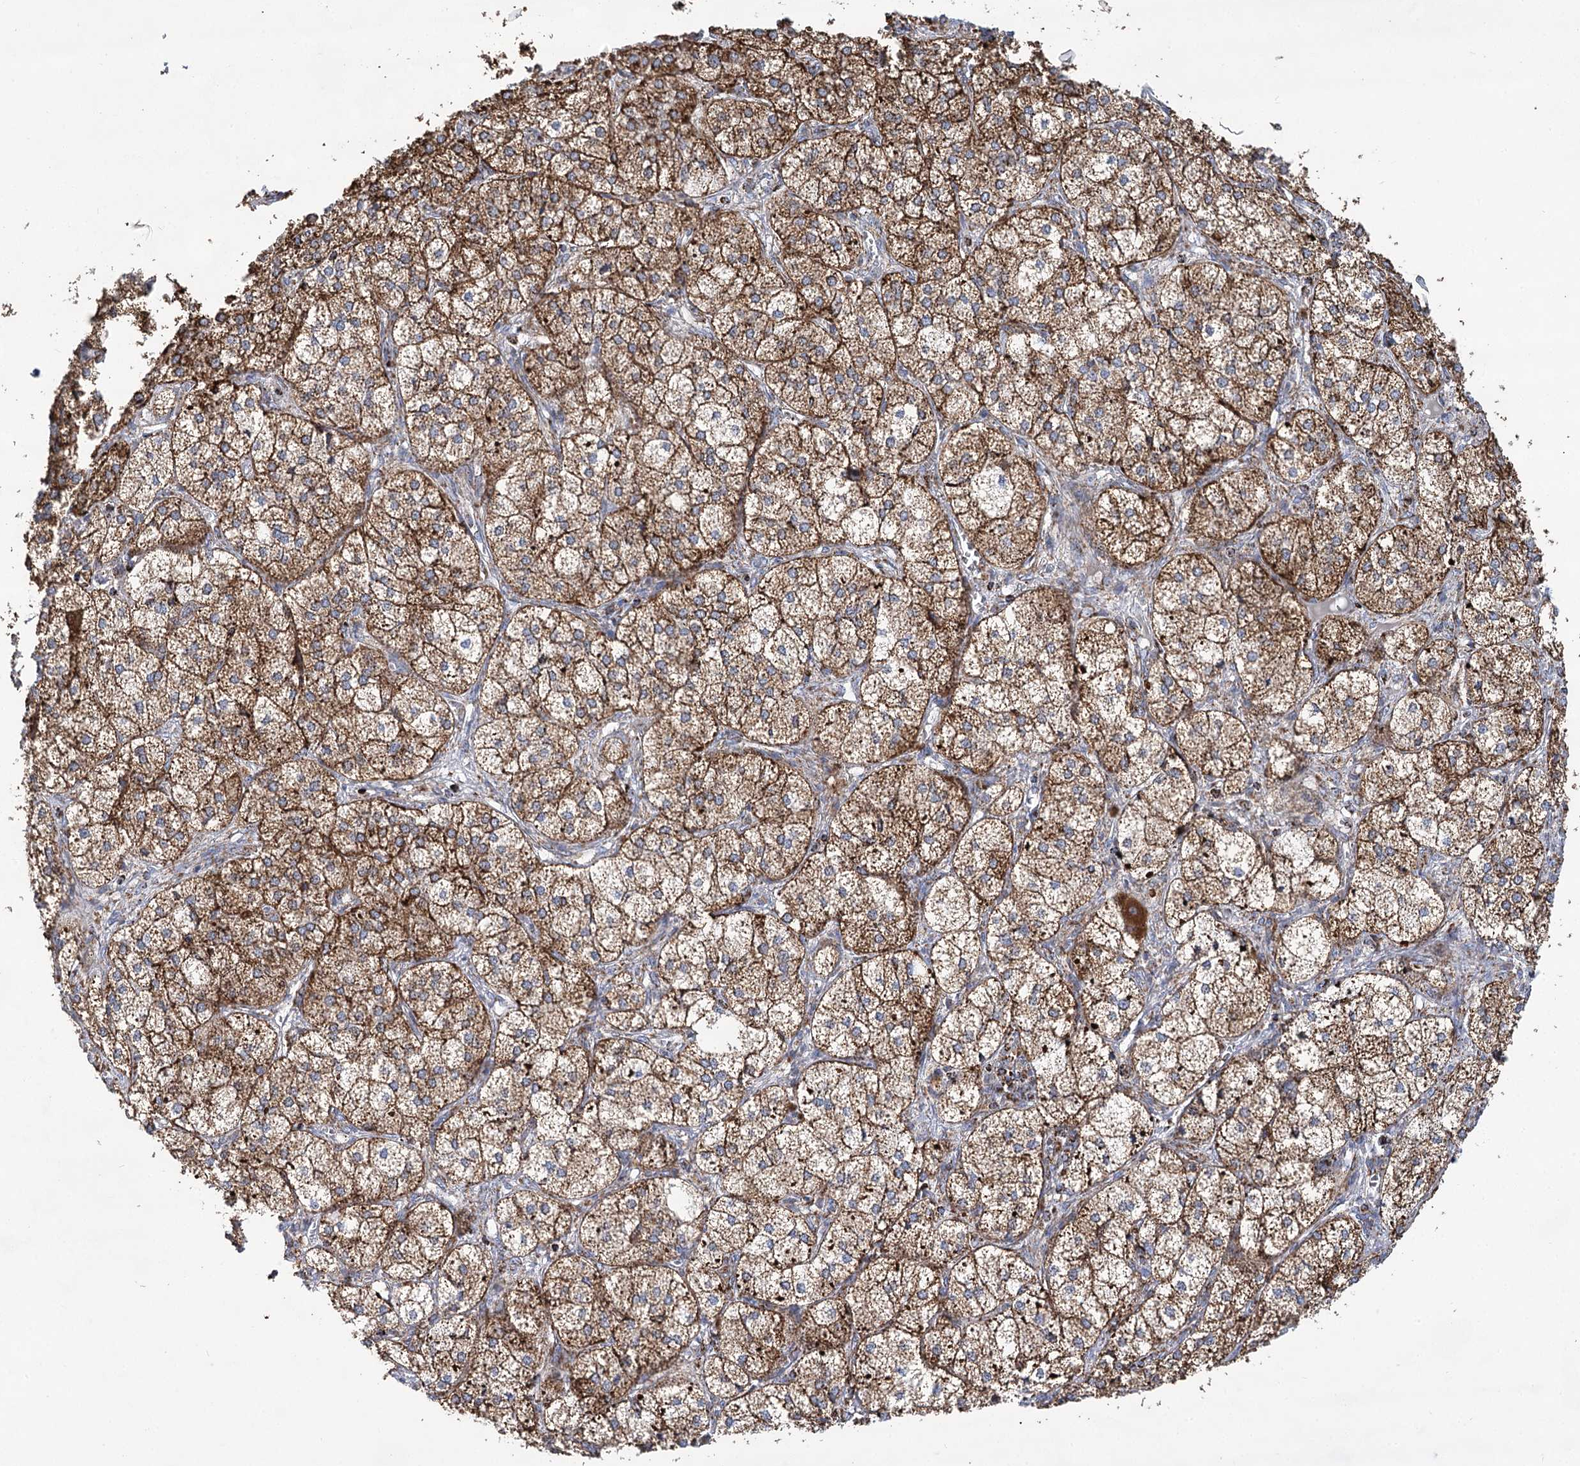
{"staining": {"intensity": "strong", "quantity": ">75%", "location": "cytoplasmic/membranous"}, "tissue": "adrenal gland", "cell_type": "Glandular cells", "image_type": "normal", "snomed": [{"axis": "morphology", "description": "Normal tissue, NOS"}, {"axis": "topography", "description": "Adrenal gland"}], "caption": "Immunohistochemical staining of benign human adrenal gland displays high levels of strong cytoplasmic/membranous expression in approximately >75% of glandular cells. The staining was performed using DAB, with brown indicating positive protein expression. Nuclei are stained blue with hematoxylin.", "gene": "NADK2", "patient": {"sex": "female", "age": 61}}